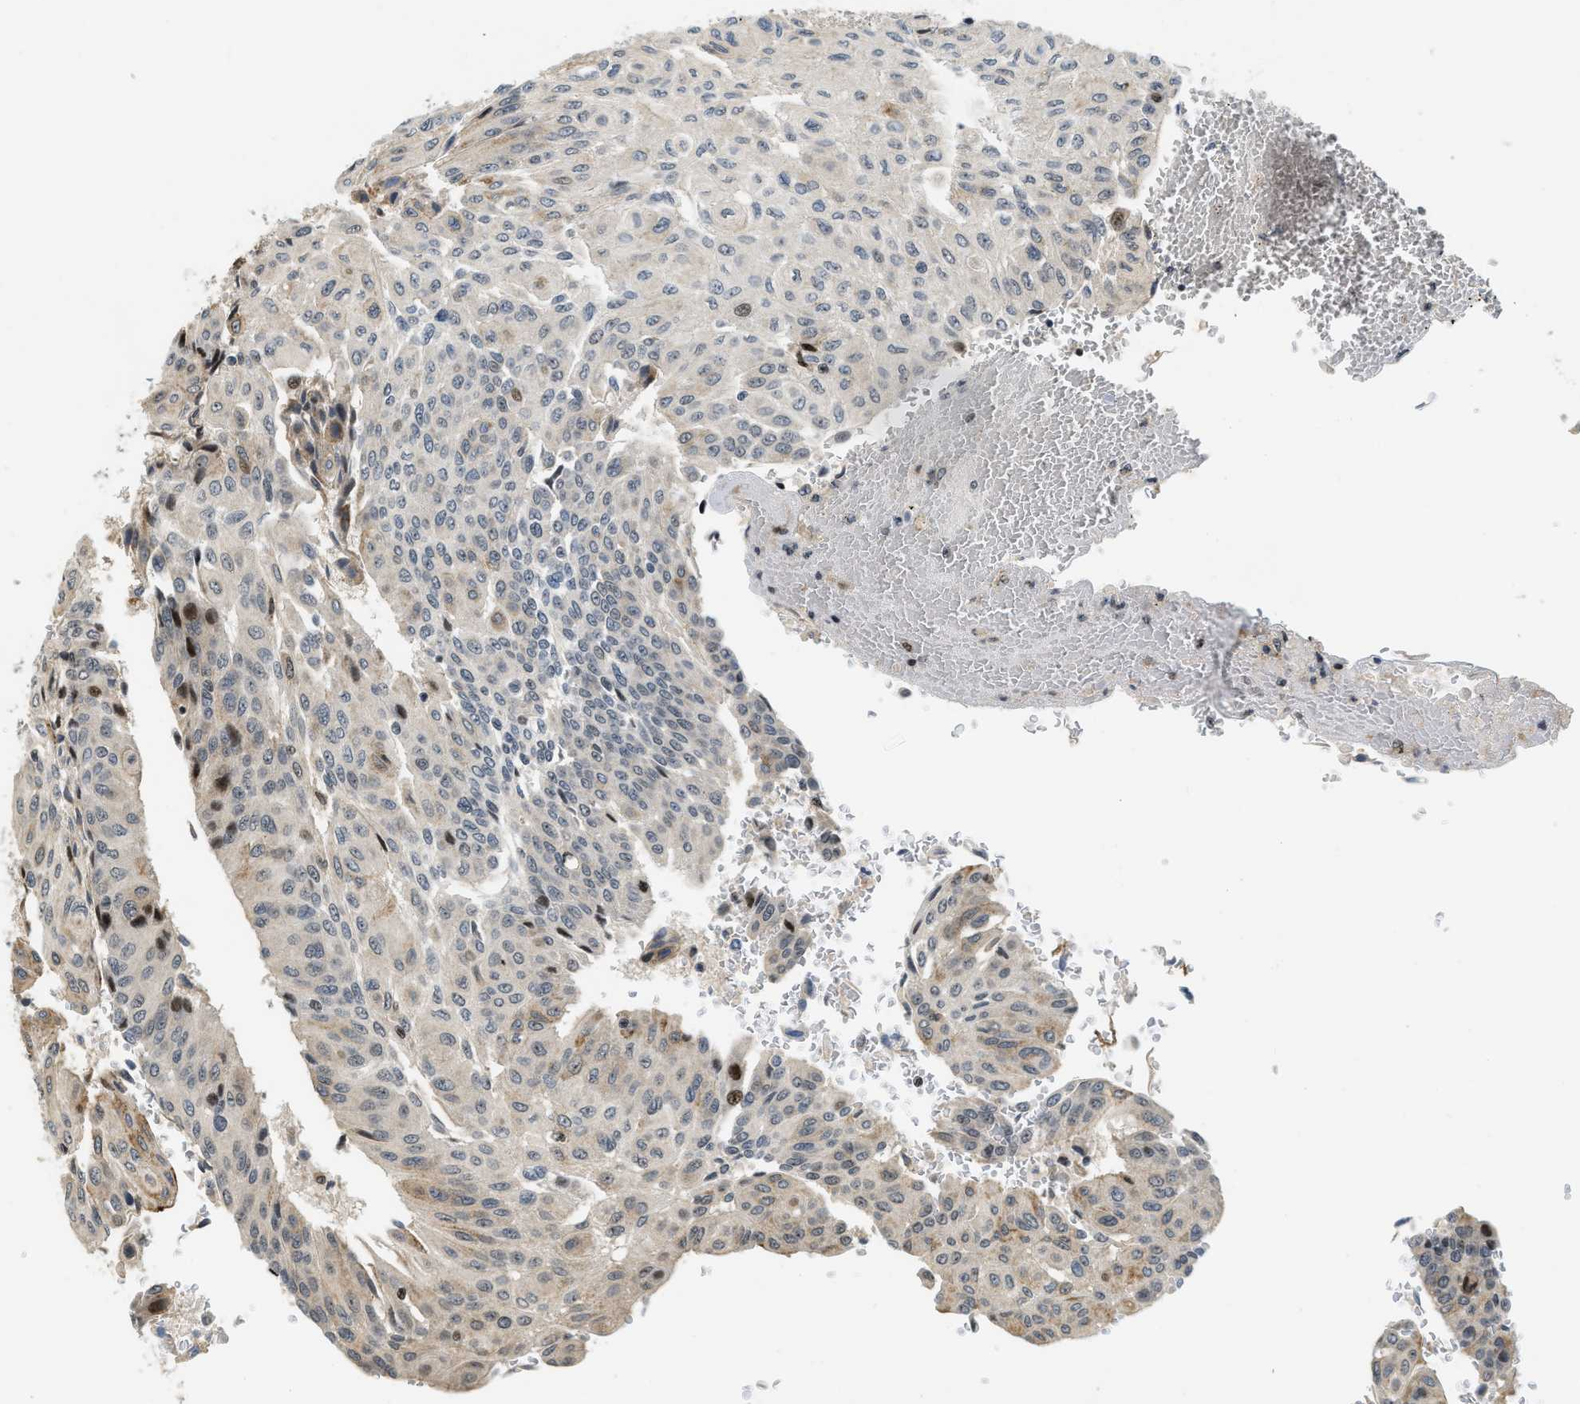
{"staining": {"intensity": "weak", "quantity": "<25%", "location": "cytoplasmic/membranous"}, "tissue": "urothelial cancer", "cell_type": "Tumor cells", "image_type": "cancer", "snomed": [{"axis": "morphology", "description": "Urothelial carcinoma, High grade"}, {"axis": "topography", "description": "Urinary bladder"}], "caption": "A high-resolution histopathology image shows IHC staining of urothelial carcinoma (high-grade), which exhibits no significant positivity in tumor cells.", "gene": "LTA4H", "patient": {"sex": "male", "age": 66}}